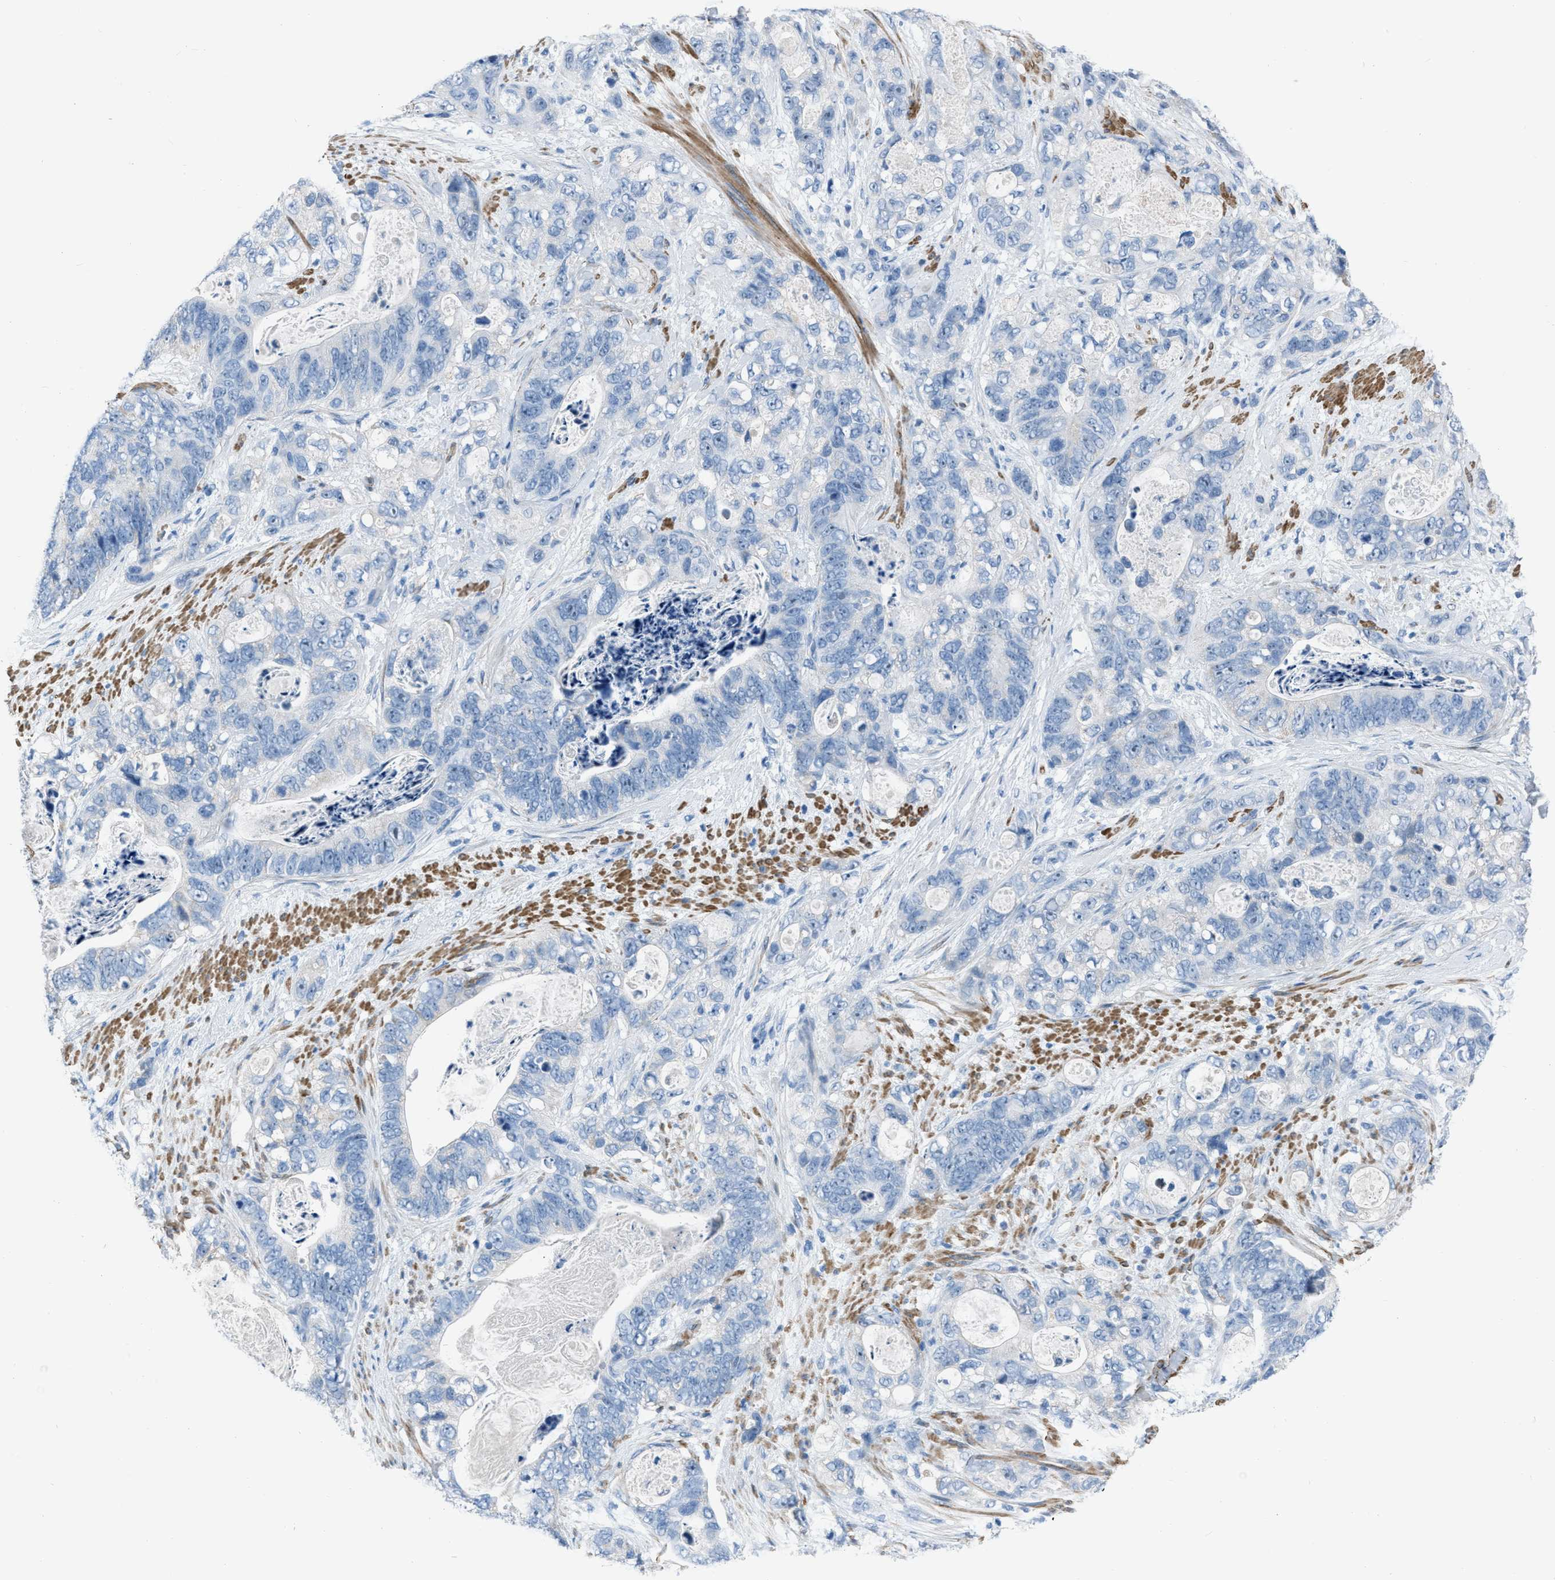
{"staining": {"intensity": "negative", "quantity": "none", "location": "none"}, "tissue": "stomach cancer", "cell_type": "Tumor cells", "image_type": "cancer", "snomed": [{"axis": "morphology", "description": "Normal tissue, NOS"}, {"axis": "morphology", "description": "Adenocarcinoma, NOS"}, {"axis": "topography", "description": "Stomach"}], "caption": "High magnification brightfield microscopy of adenocarcinoma (stomach) stained with DAB (brown) and counterstained with hematoxylin (blue): tumor cells show no significant expression.", "gene": "SPATC1L", "patient": {"sex": "female", "age": 89}}